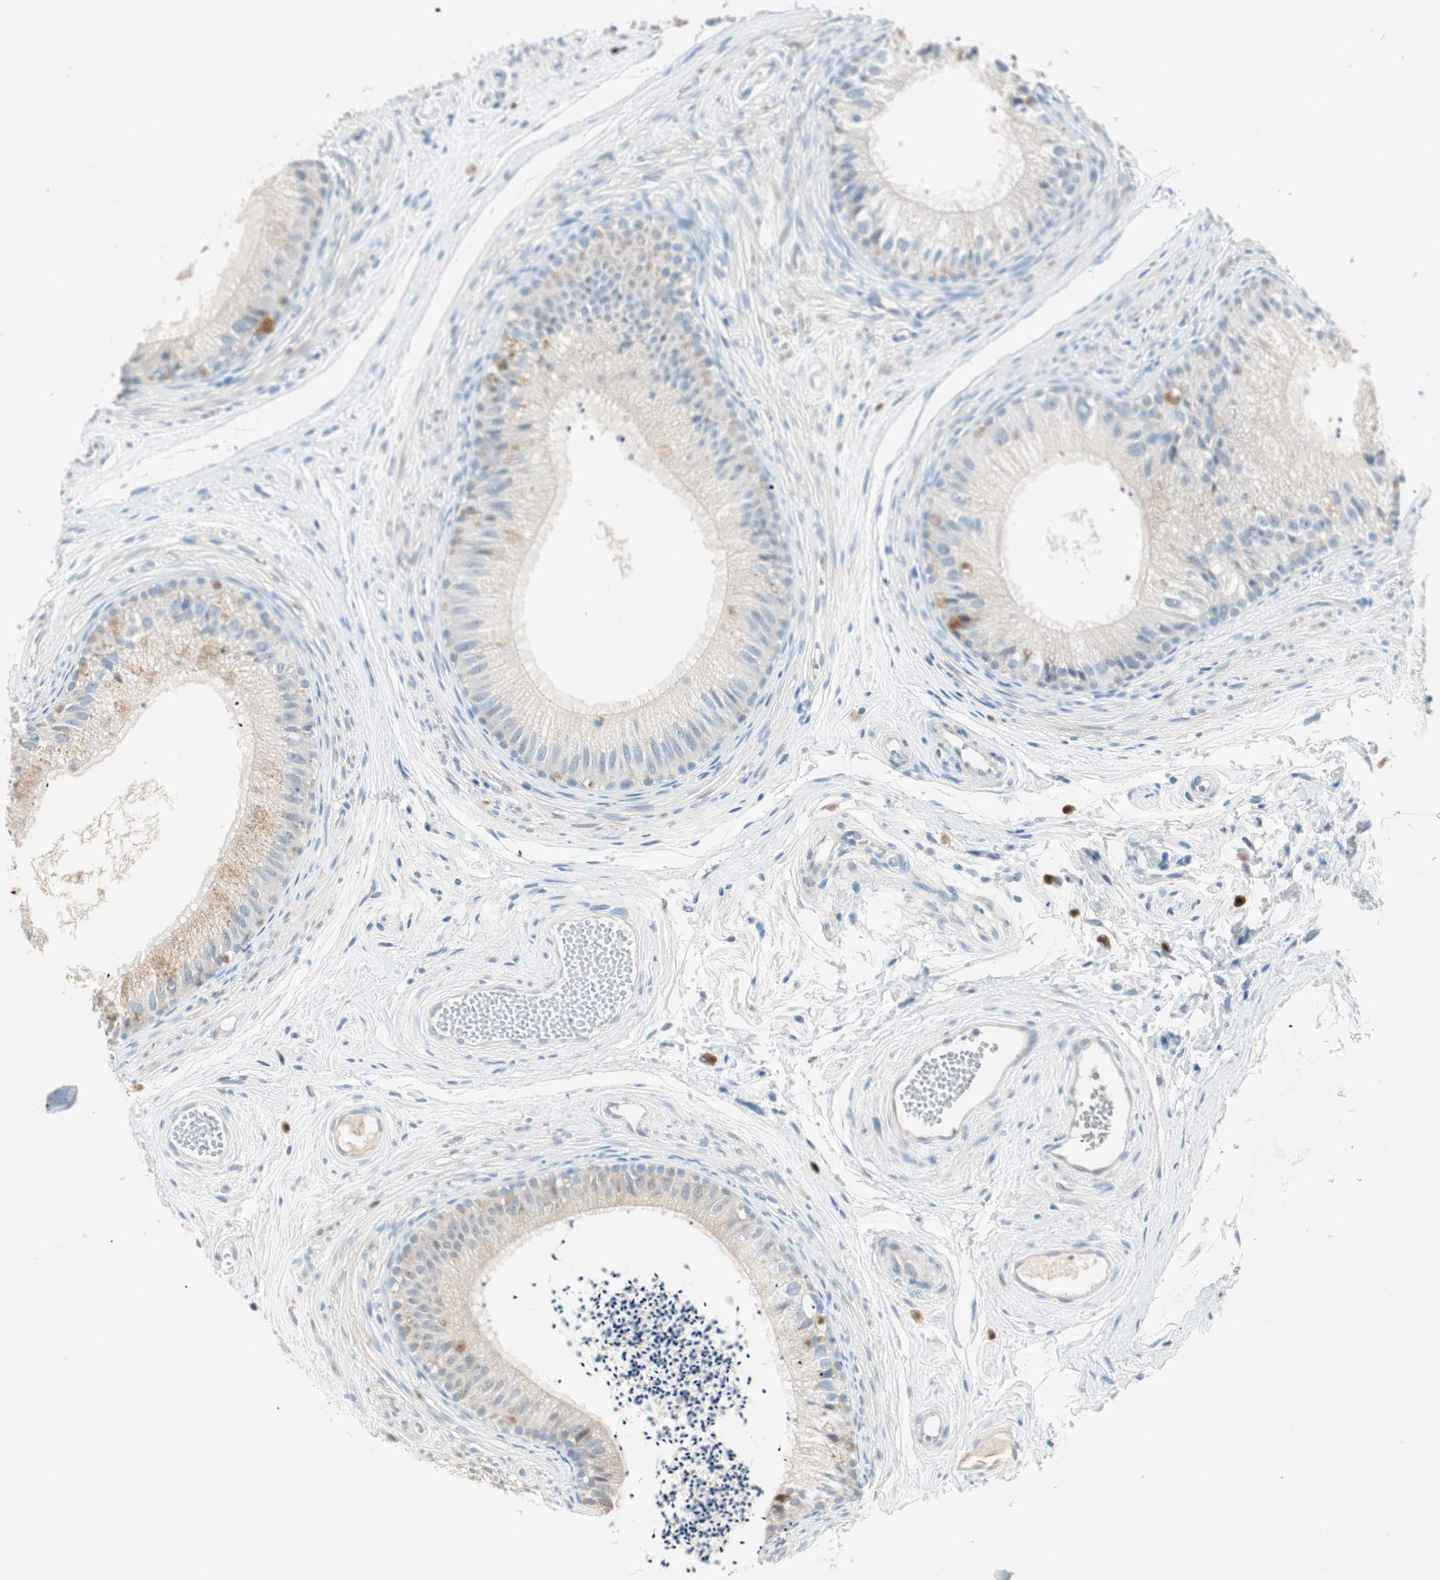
{"staining": {"intensity": "moderate", "quantity": "25%-75%", "location": "cytoplasmic/membranous"}, "tissue": "epididymis", "cell_type": "Glandular cells", "image_type": "normal", "snomed": [{"axis": "morphology", "description": "Normal tissue, NOS"}, {"axis": "topography", "description": "Epididymis"}], "caption": "A medium amount of moderate cytoplasmic/membranous expression is present in approximately 25%-75% of glandular cells in unremarkable epididymis. (brown staining indicates protein expression, while blue staining denotes nuclei).", "gene": "HPGD", "patient": {"sex": "male", "age": 56}}